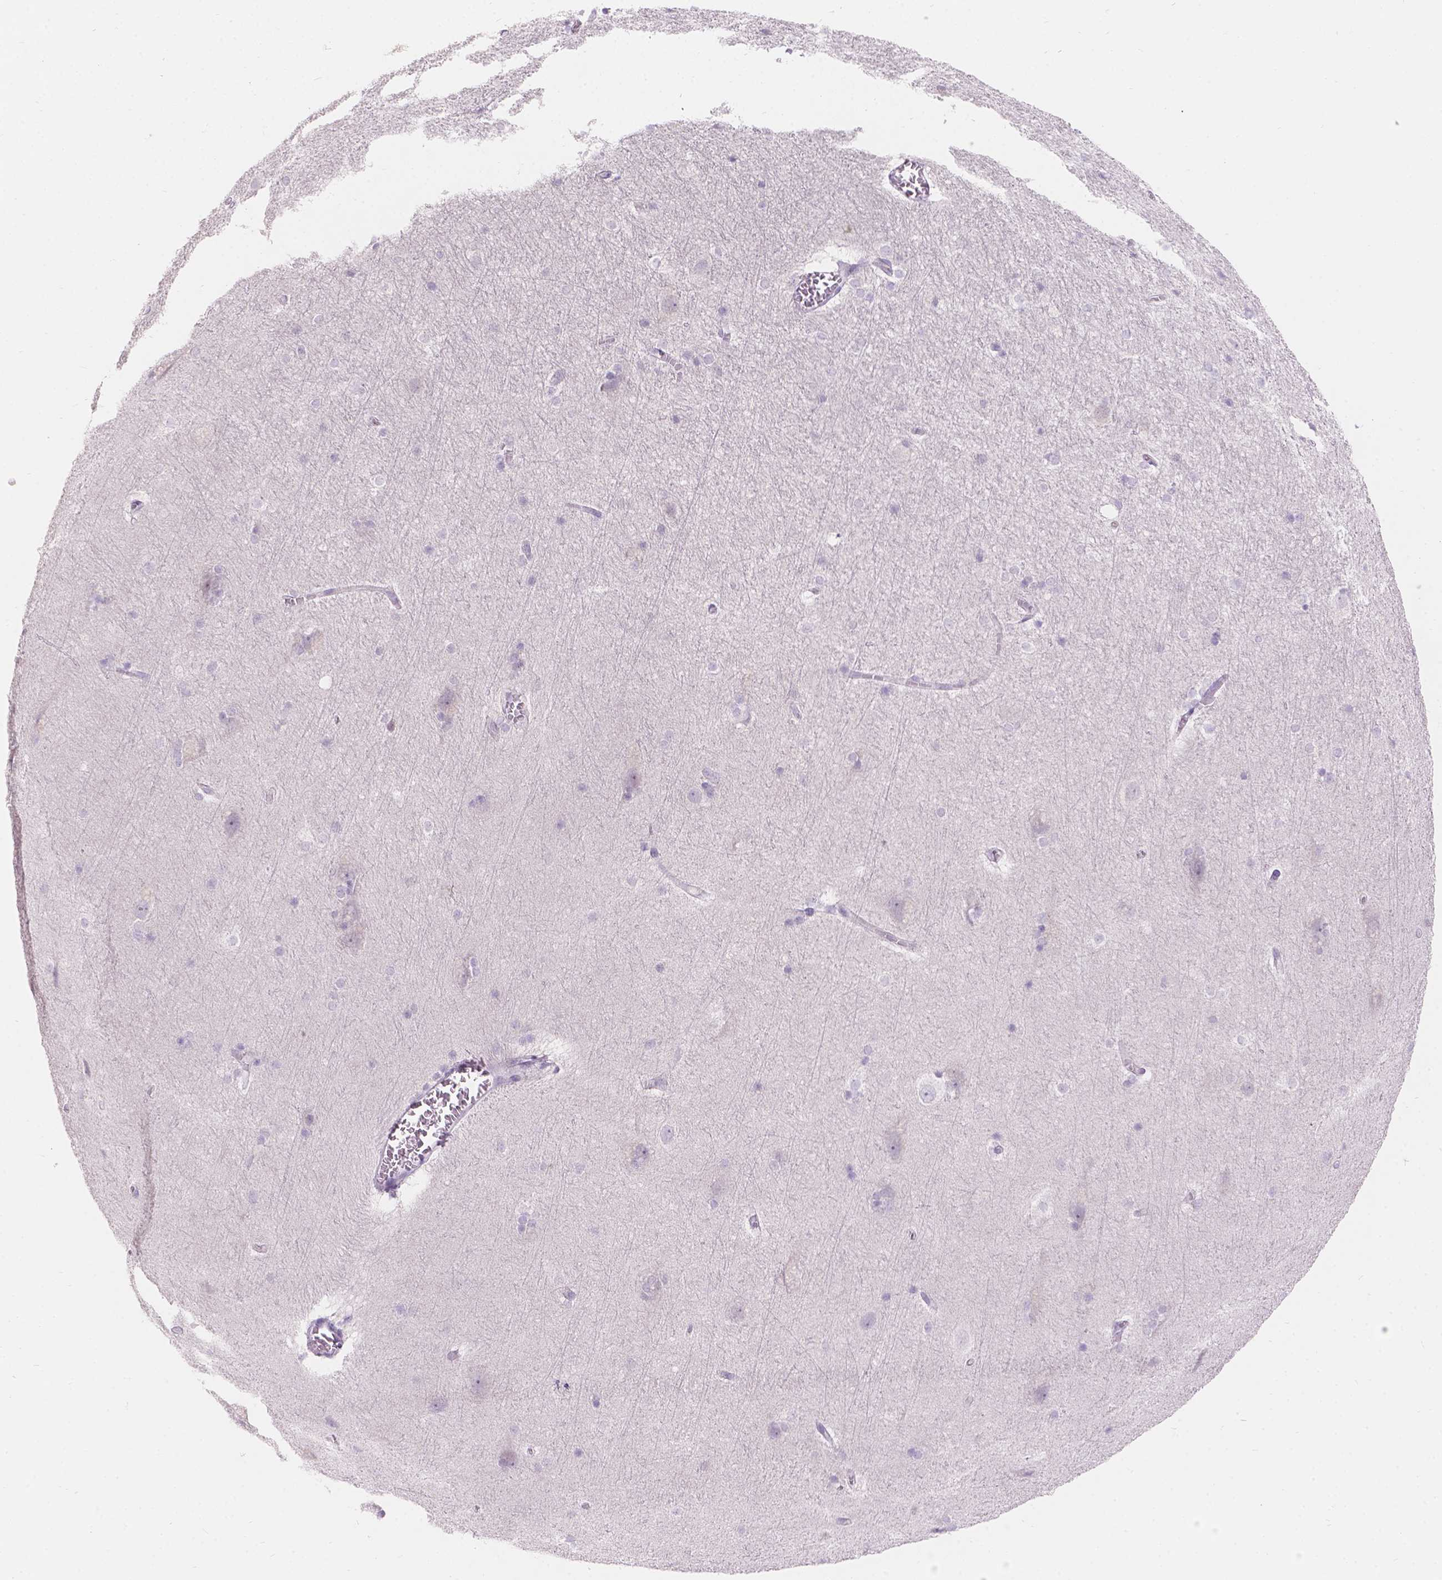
{"staining": {"intensity": "negative", "quantity": "none", "location": "none"}, "tissue": "hippocampus", "cell_type": "Glial cells", "image_type": "normal", "snomed": [{"axis": "morphology", "description": "Normal tissue, NOS"}, {"axis": "topography", "description": "Cerebral cortex"}, {"axis": "topography", "description": "Hippocampus"}], "caption": "The image exhibits no staining of glial cells in unremarkable hippocampus. The staining is performed using DAB brown chromogen with nuclei counter-stained in using hematoxylin.", "gene": "HTN3", "patient": {"sex": "female", "age": 19}}